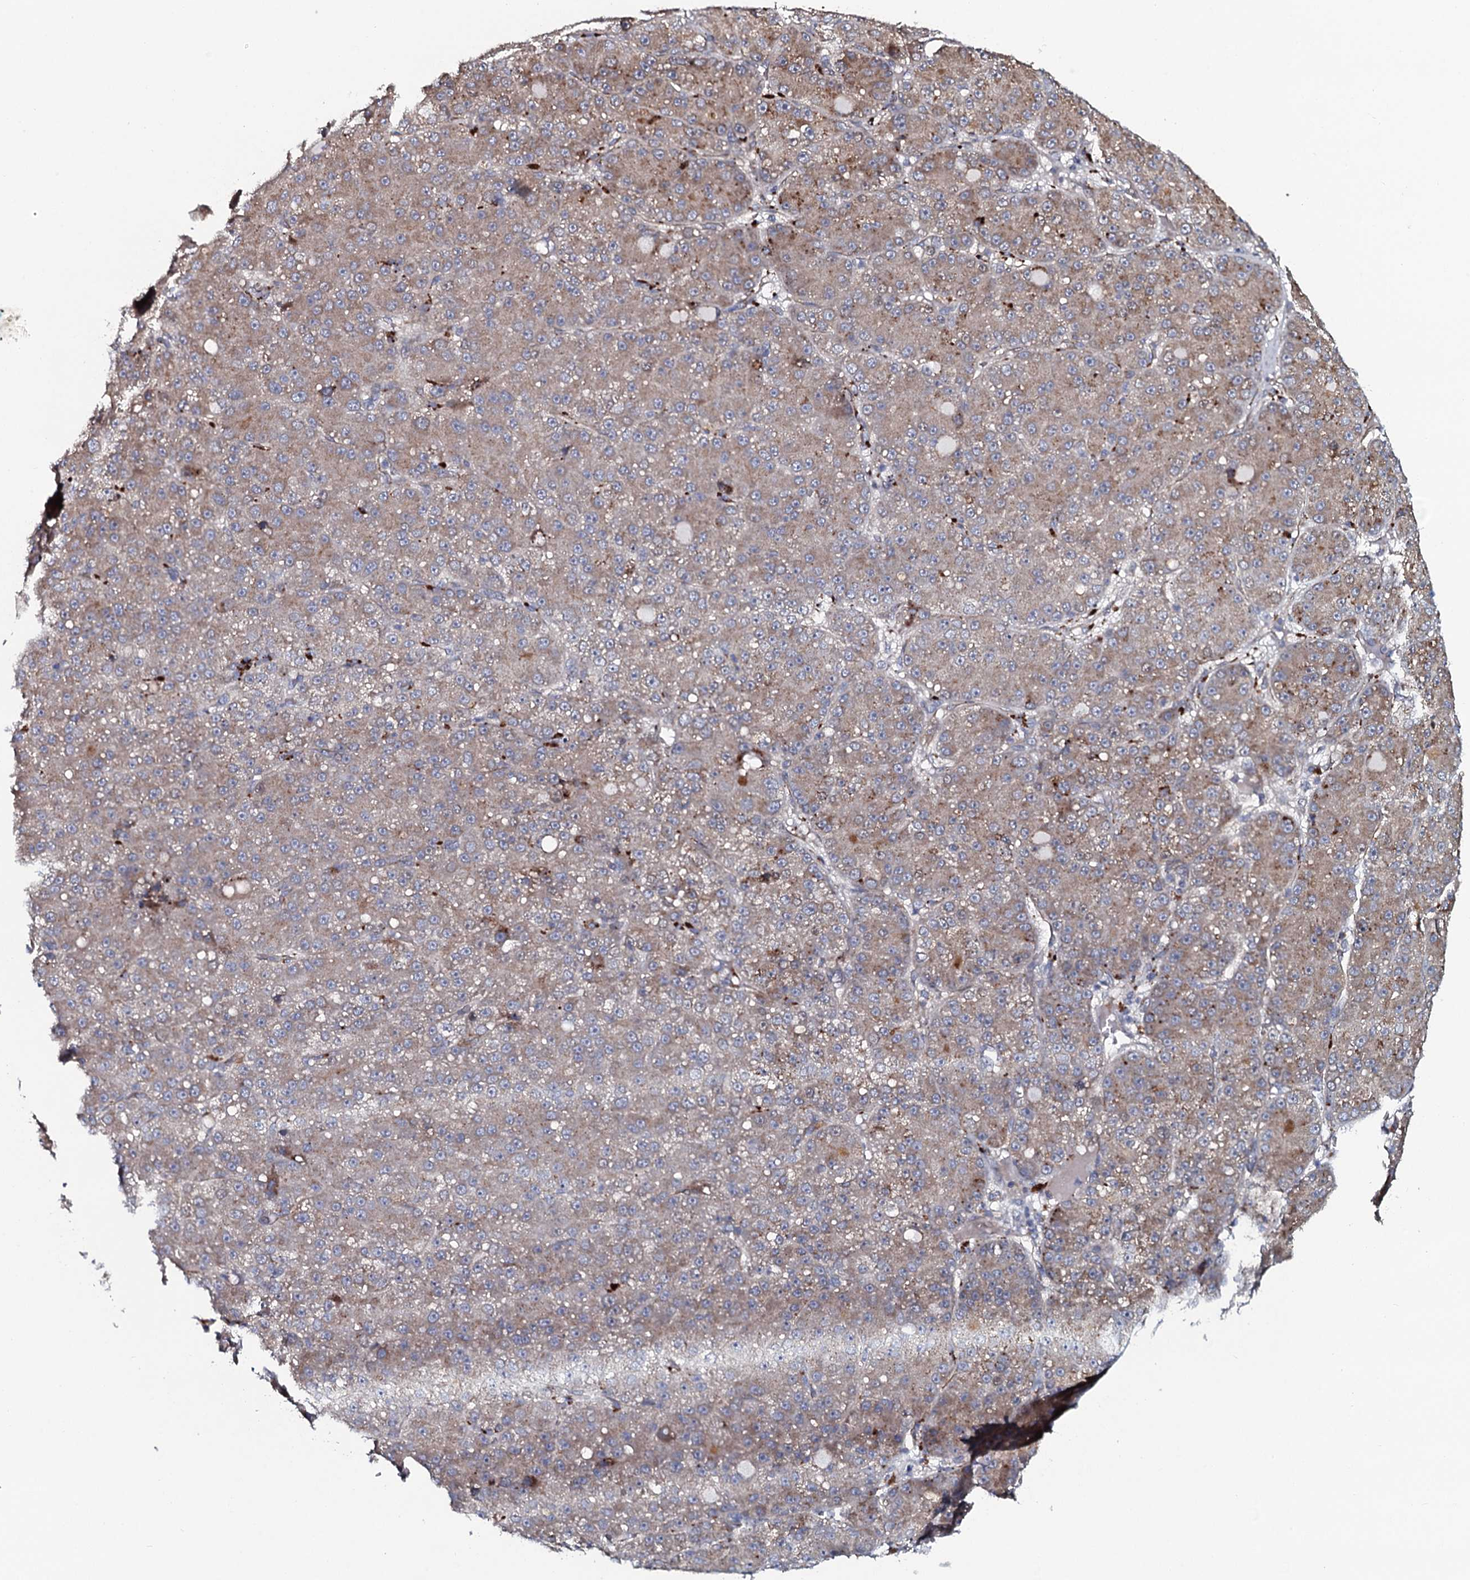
{"staining": {"intensity": "weak", "quantity": ">75%", "location": "cytoplasmic/membranous"}, "tissue": "liver cancer", "cell_type": "Tumor cells", "image_type": "cancer", "snomed": [{"axis": "morphology", "description": "Carcinoma, Hepatocellular, NOS"}, {"axis": "topography", "description": "Liver"}], "caption": "Liver cancer stained for a protein (brown) reveals weak cytoplasmic/membranous positive positivity in approximately >75% of tumor cells.", "gene": "KCTD4", "patient": {"sex": "male", "age": 67}}